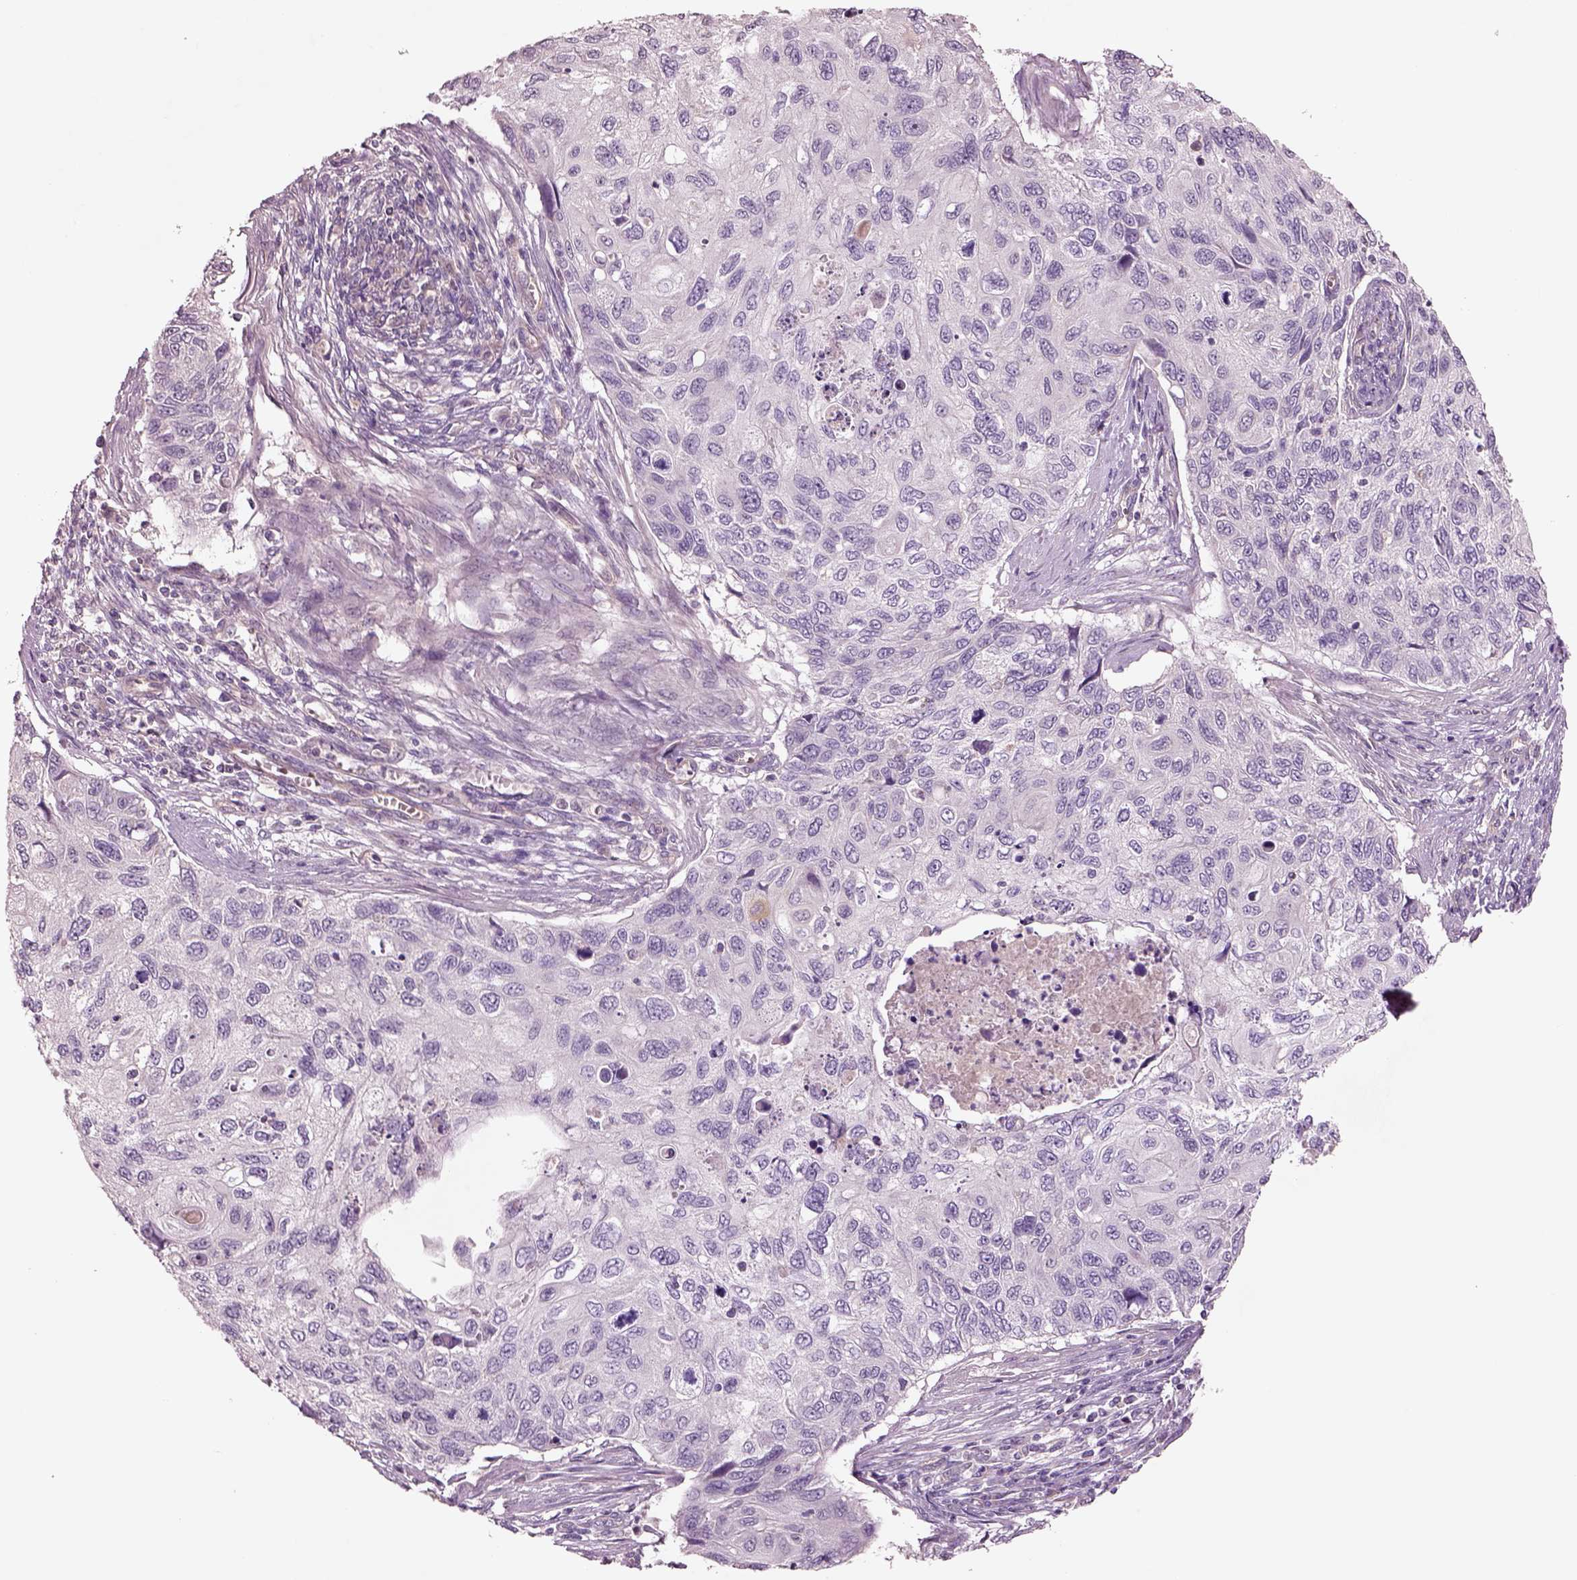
{"staining": {"intensity": "negative", "quantity": "none", "location": "none"}, "tissue": "cervical cancer", "cell_type": "Tumor cells", "image_type": "cancer", "snomed": [{"axis": "morphology", "description": "Squamous cell carcinoma, NOS"}, {"axis": "topography", "description": "Cervix"}], "caption": "Immunohistochemistry image of neoplastic tissue: cervical cancer (squamous cell carcinoma) stained with DAB (3,3'-diaminobenzidine) shows no significant protein staining in tumor cells.", "gene": "DUOXA2", "patient": {"sex": "female", "age": 70}}